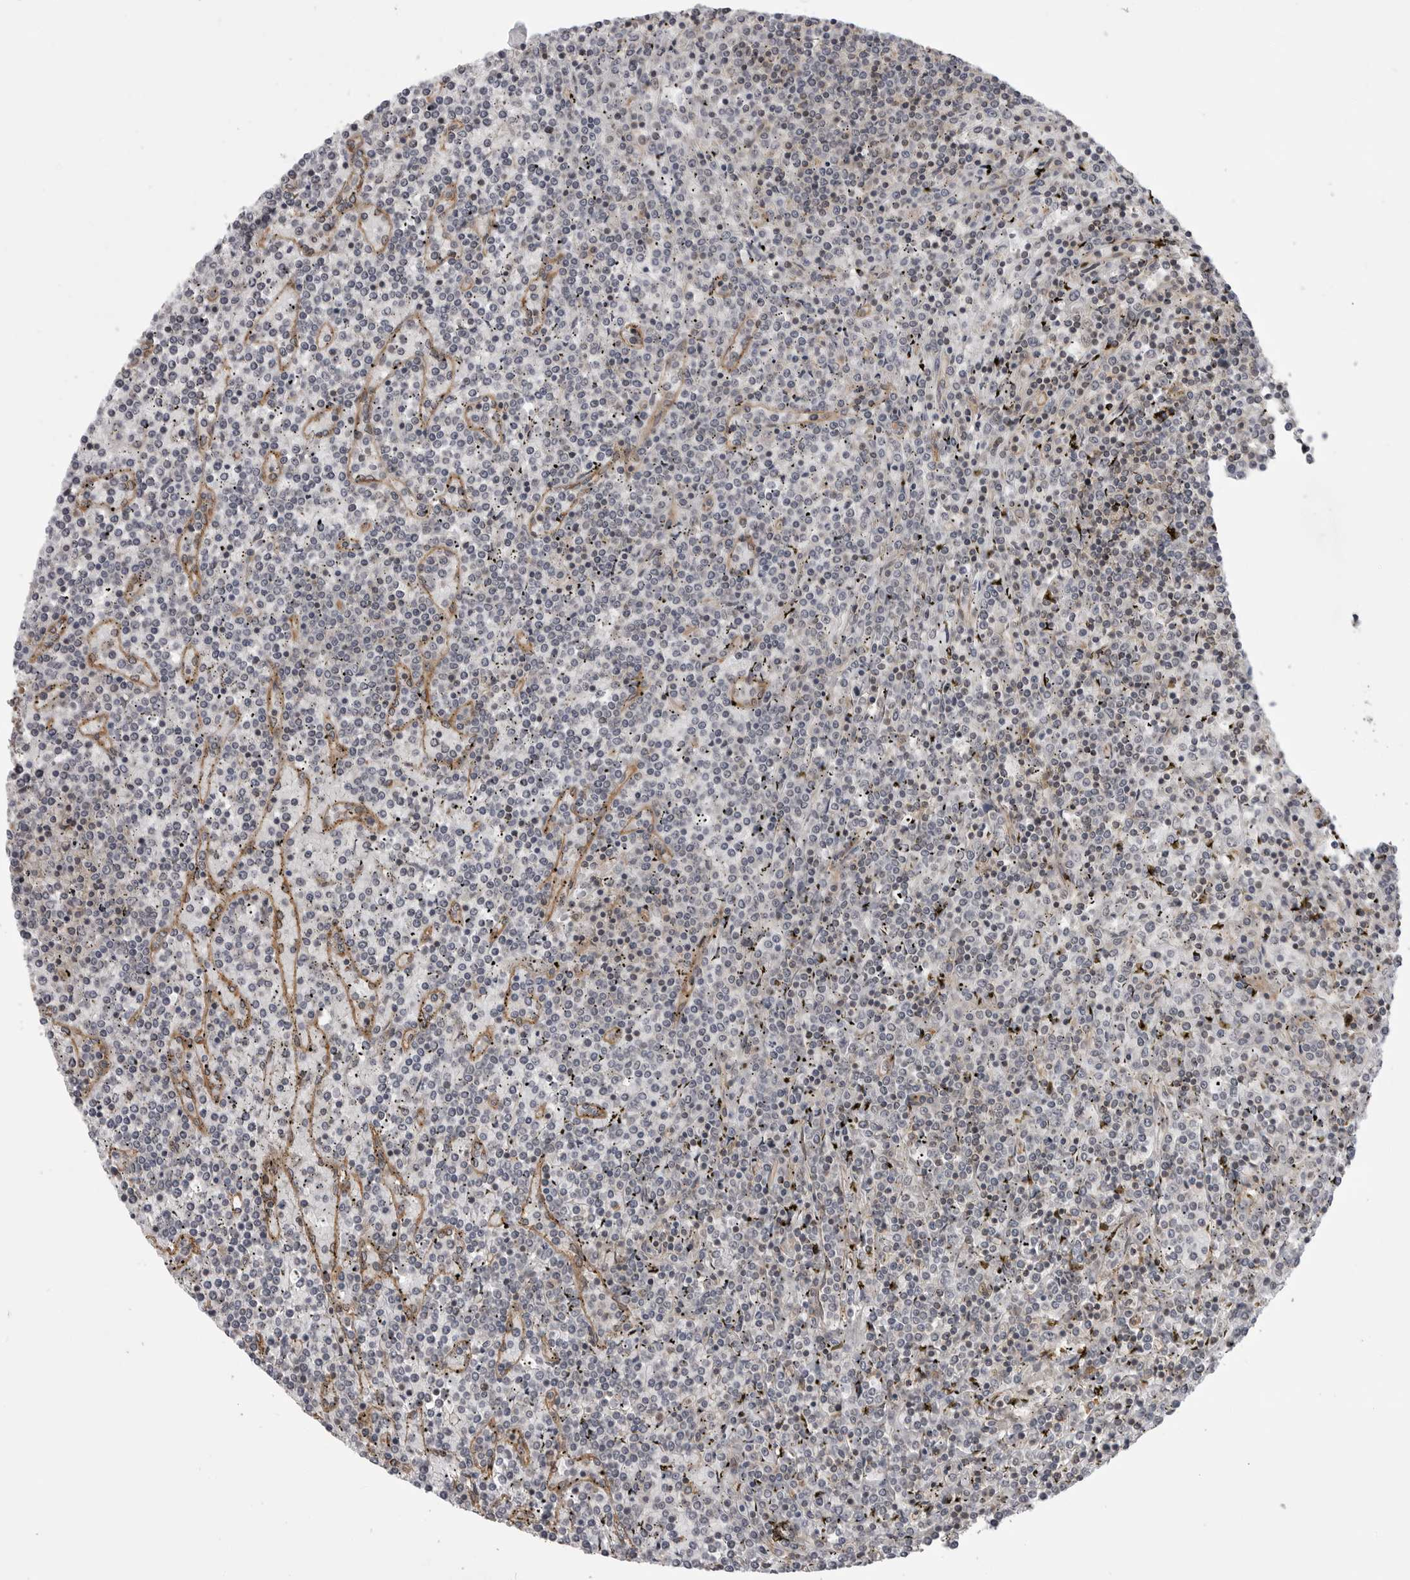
{"staining": {"intensity": "negative", "quantity": "none", "location": "none"}, "tissue": "lymphoma", "cell_type": "Tumor cells", "image_type": "cancer", "snomed": [{"axis": "morphology", "description": "Malignant lymphoma, non-Hodgkin's type, Low grade"}, {"axis": "topography", "description": "Spleen"}], "caption": "Image shows no protein positivity in tumor cells of malignant lymphoma, non-Hodgkin's type (low-grade) tissue. The staining is performed using DAB (3,3'-diaminobenzidine) brown chromogen with nuclei counter-stained in using hematoxylin.", "gene": "LRRC45", "patient": {"sex": "female", "age": 19}}